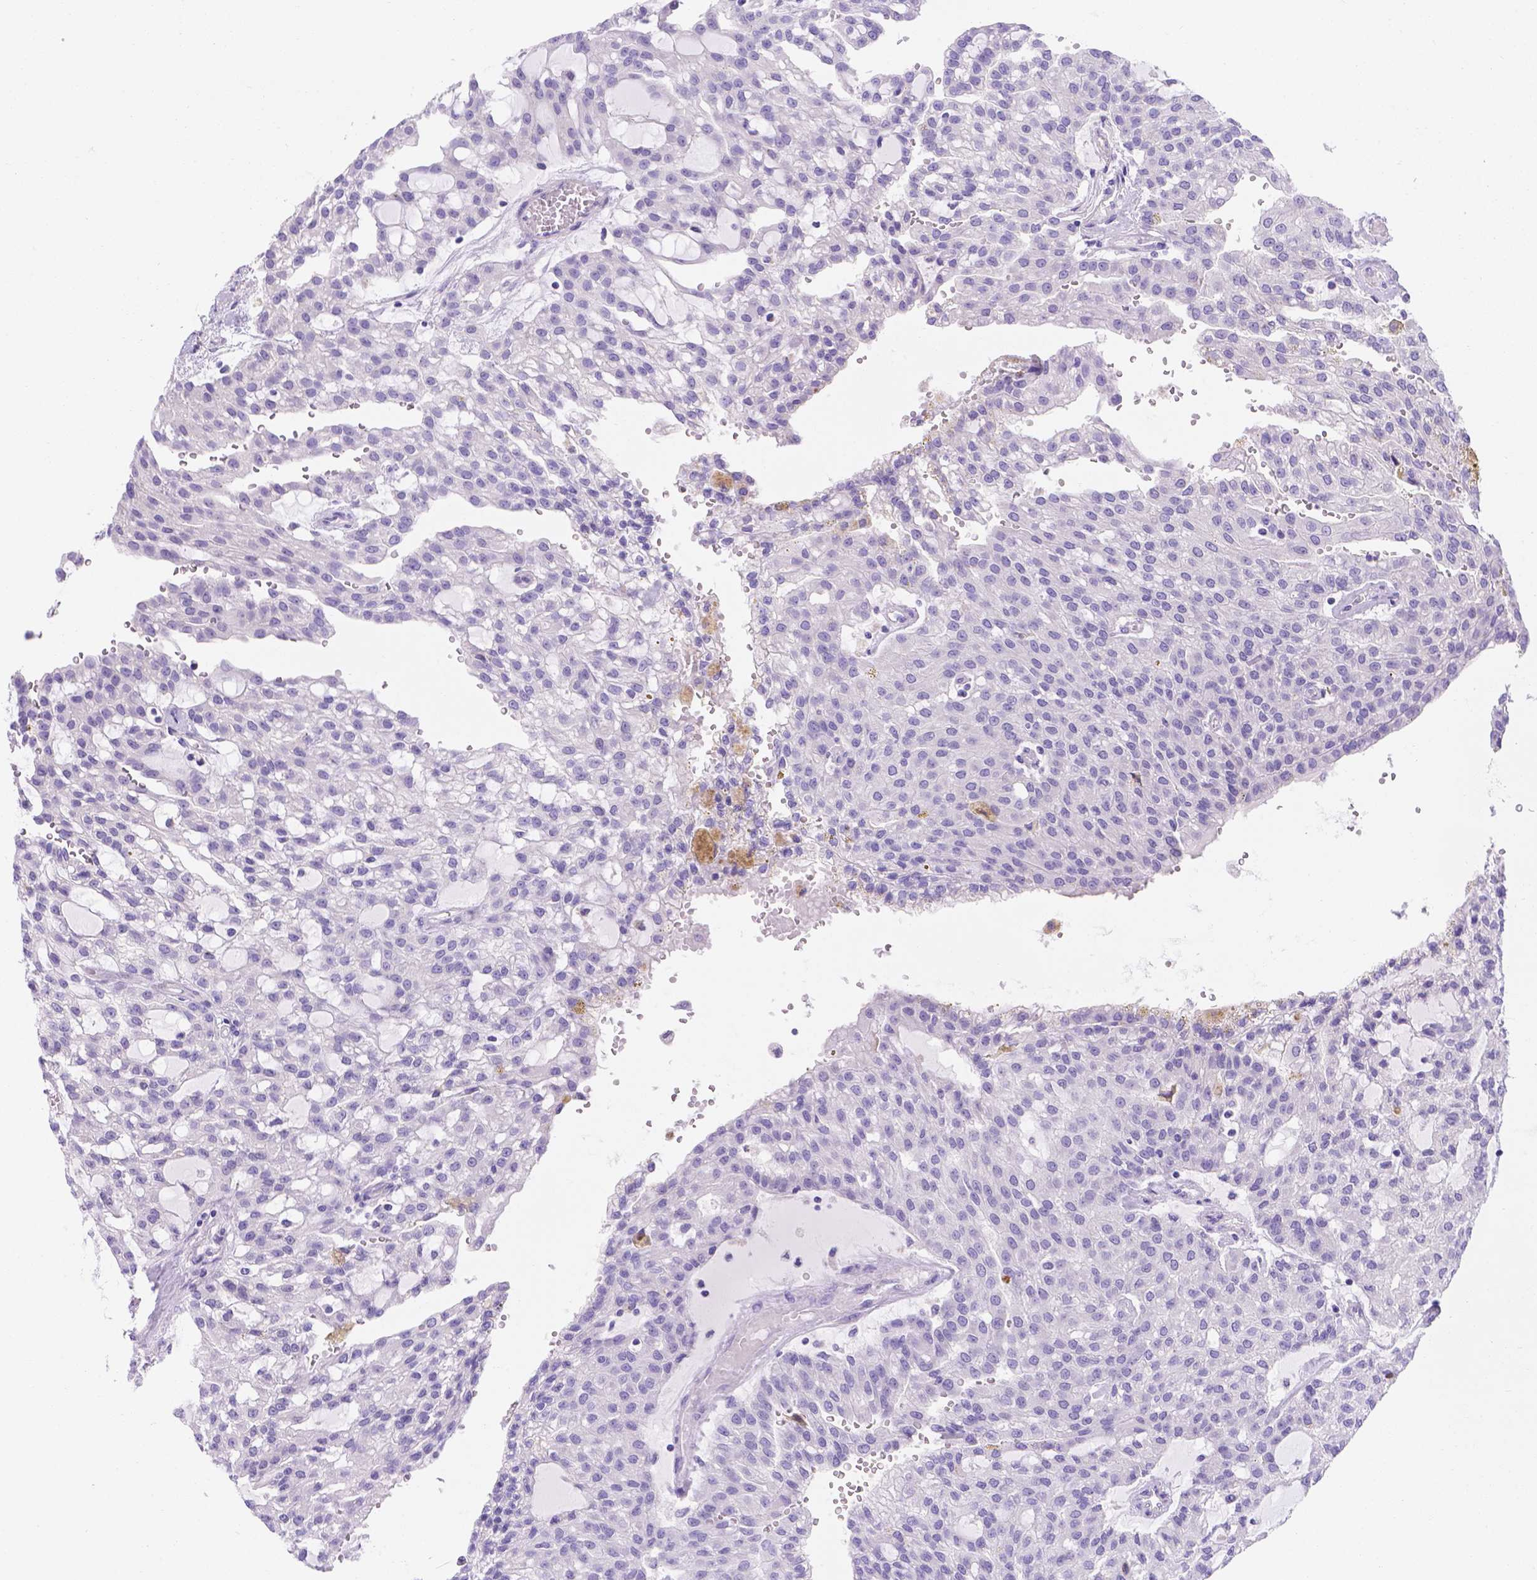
{"staining": {"intensity": "negative", "quantity": "none", "location": "none"}, "tissue": "renal cancer", "cell_type": "Tumor cells", "image_type": "cancer", "snomed": [{"axis": "morphology", "description": "Adenocarcinoma, NOS"}, {"axis": "topography", "description": "Kidney"}], "caption": "Renal cancer was stained to show a protein in brown. There is no significant expression in tumor cells. Brightfield microscopy of immunohistochemistry stained with DAB (brown) and hematoxylin (blue), captured at high magnification.", "gene": "MLN", "patient": {"sex": "male", "age": 63}}